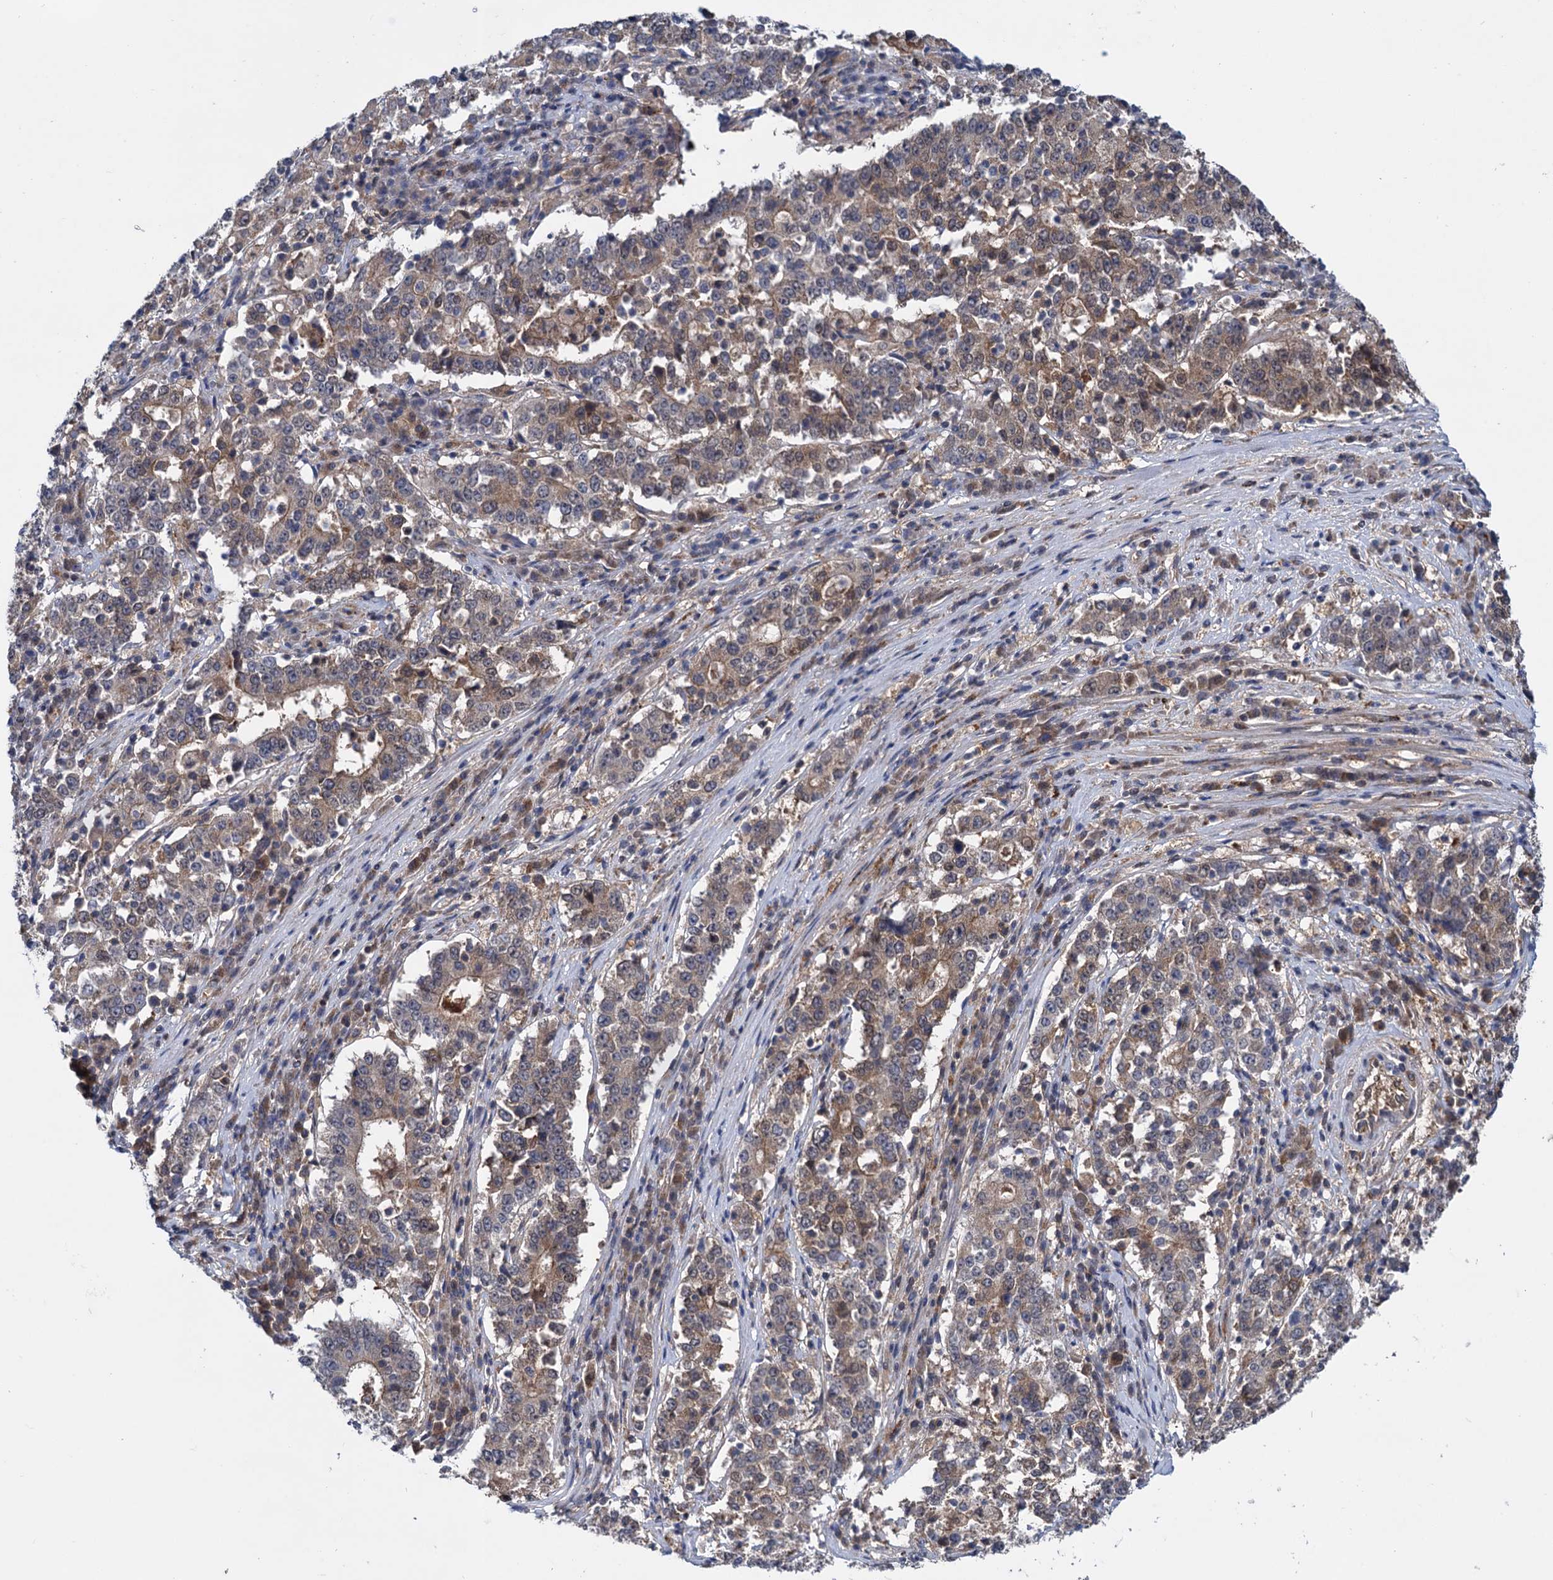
{"staining": {"intensity": "weak", "quantity": "25%-75%", "location": "cytoplasmic/membranous"}, "tissue": "stomach cancer", "cell_type": "Tumor cells", "image_type": "cancer", "snomed": [{"axis": "morphology", "description": "Adenocarcinoma, NOS"}, {"axis": "topography", "description": "Stomach"}], "caption": "Stomach cancer stained with a brown dye shows weak cytoplasmic/membranous positive staining in approximately 25%-75% of tumor cells.", "gene": "GLO1", "patient": {"sex": "male", "age": 59}}